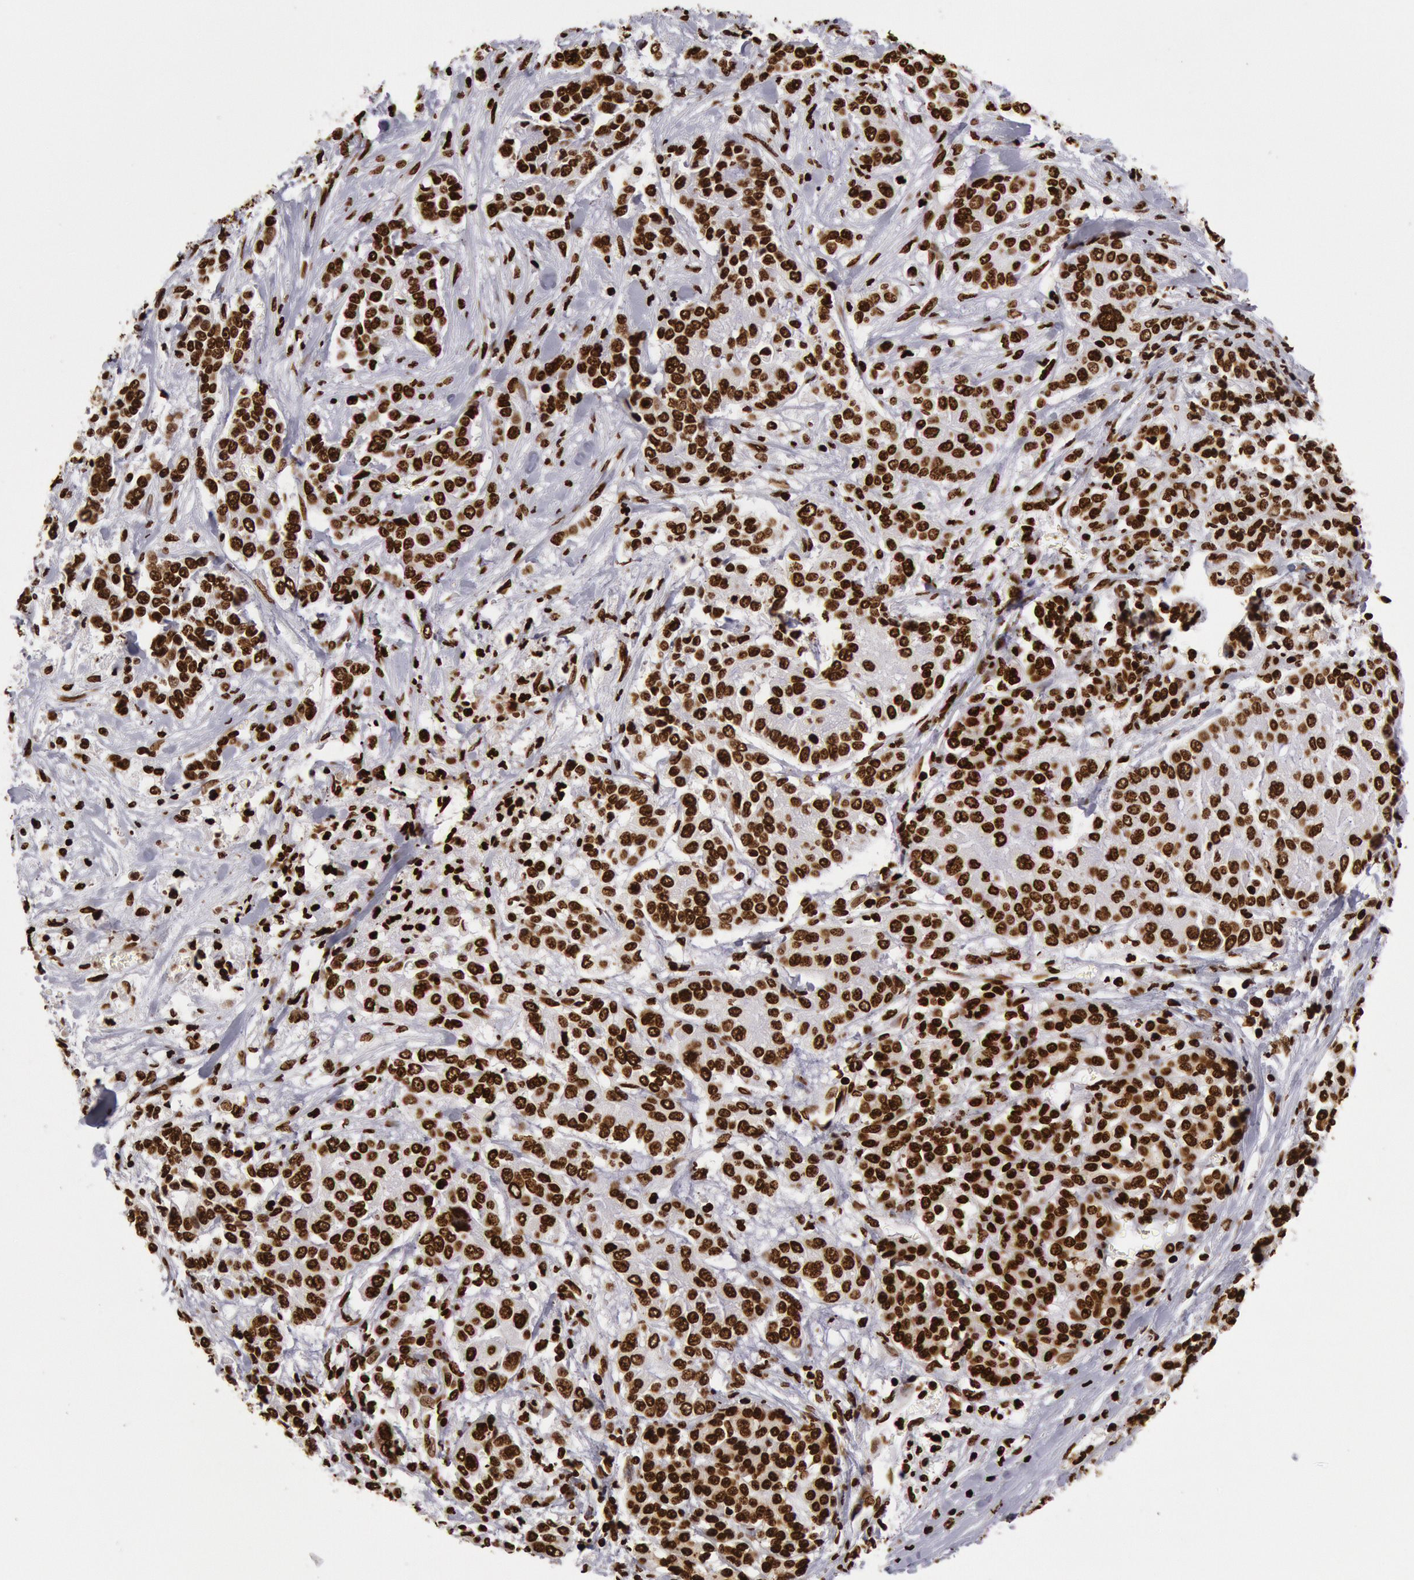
{"staining": {"intensity": "strong", "quantity": ">75%", "location": "nuclear"}, "tissue": "pancreatic cancer", "cell_type": "Tumor cells", "image_type": "cancer", "snomed": [{"axis": "morphology", "description": "Adenocarcinoma, NOS"}, {"axis": "topography", "description": "Pancreas"}], "caption": "An IHC image of tumor tissue is shown. Protein staining in brown labels strong nuclear positivity in pancreatic cancer (adenocarcinoma) within tumor cells.", "gene": "H3-4", "patient": {"sex": "female", "age": 52}}